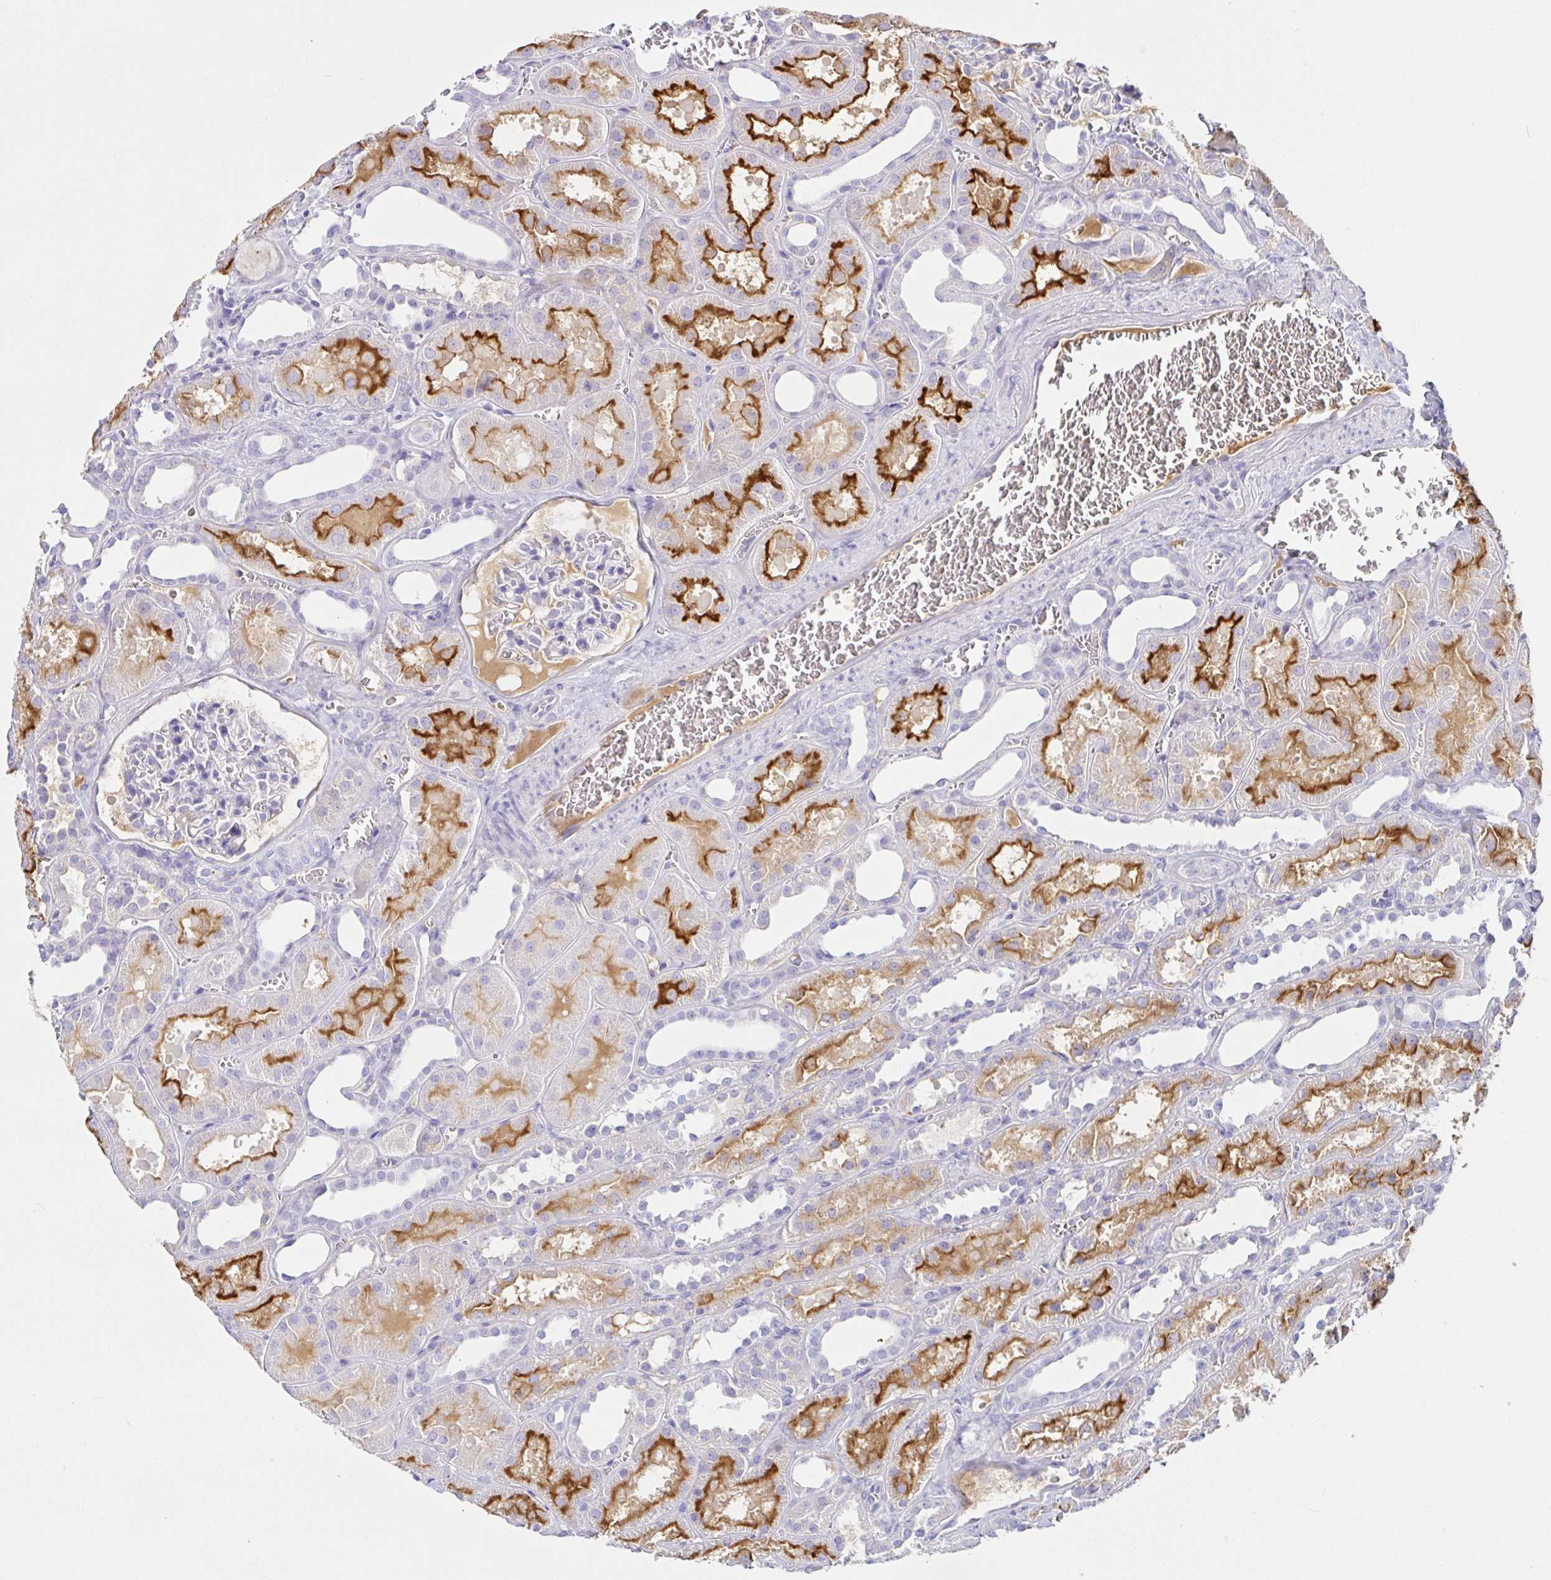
{"staining": {"intensity": "negative", "quantity": "none", "location": "none"}, "tissue": "kidney", "cell_type": "Cells in glomeruli", "image_type": "normal", "snomed": [{"axis": "morphology", "description": "Normal tissue, NOS"}, {"axis": "topography", "description": "Kidney"}], "caption": "Kidney was stained to show a protein in brown. There is no significant staining in cells in glomeruli. The staining is performed using DAB (3,3'-diaminobenzidine) brown chromogen with nuclei counter-stained in using hematoxylin.", "gene": "SAA2", "patient": {"sex": "female", "age": 41}}